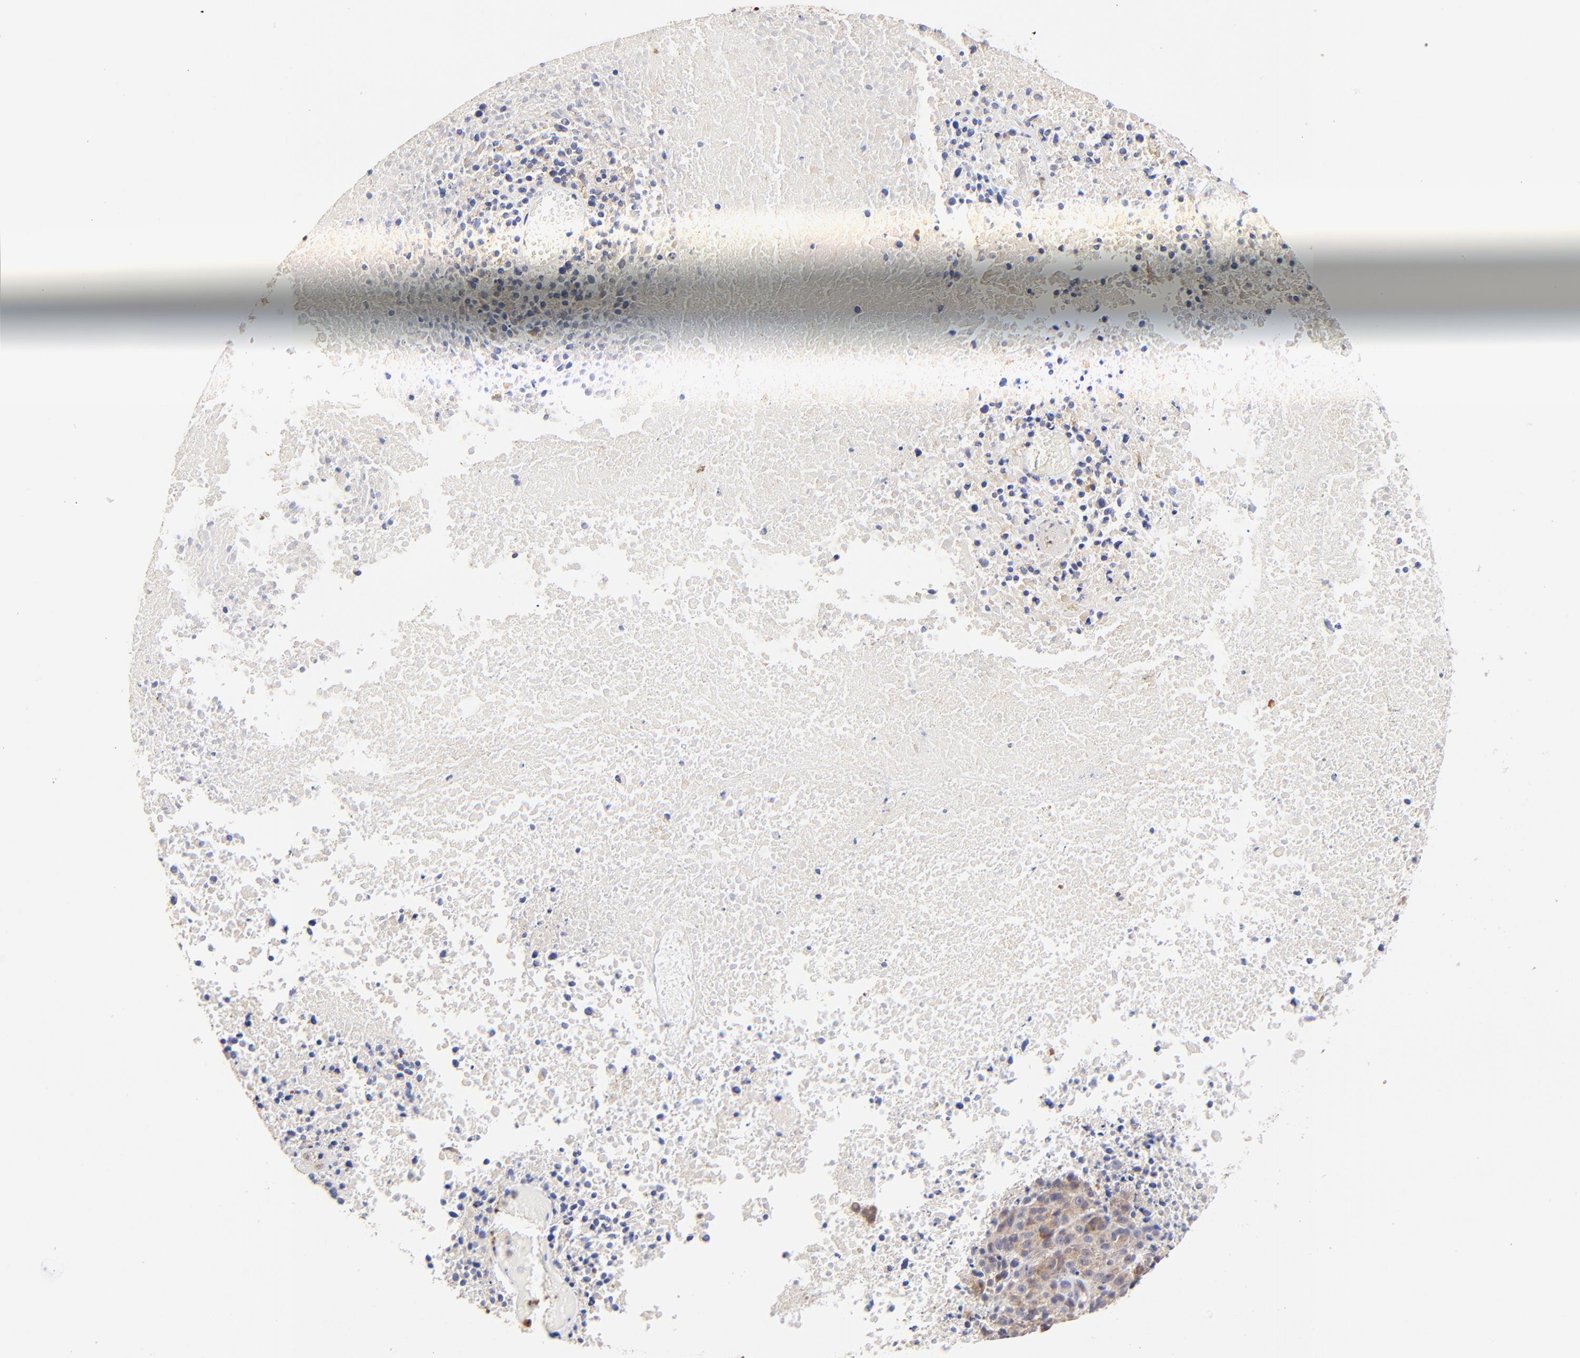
{"staining": {"intensity": "weak", "quantity": "25%-75%", "location": "cytoplasmic/membranous"}, "tissue": "melanoma", "cell_type": "Tumor cells", "image_type": "cancer", "snomed": [{"axis": "morphology", "description": "Malignant melanoma, Metastatic site"}, {"axis": "topography", "description": "Cerebral cortex"}], "caption": "Immunohistochemistry image of malignant melanoma (metastatic site) stained for a protein (brown), which shows low levels of weak cytoplasmic/membranous positivity in about 25%-75% of tumor cells.", "gene": "BBOF1", "patient": {"sex": "female", "age": 52}}